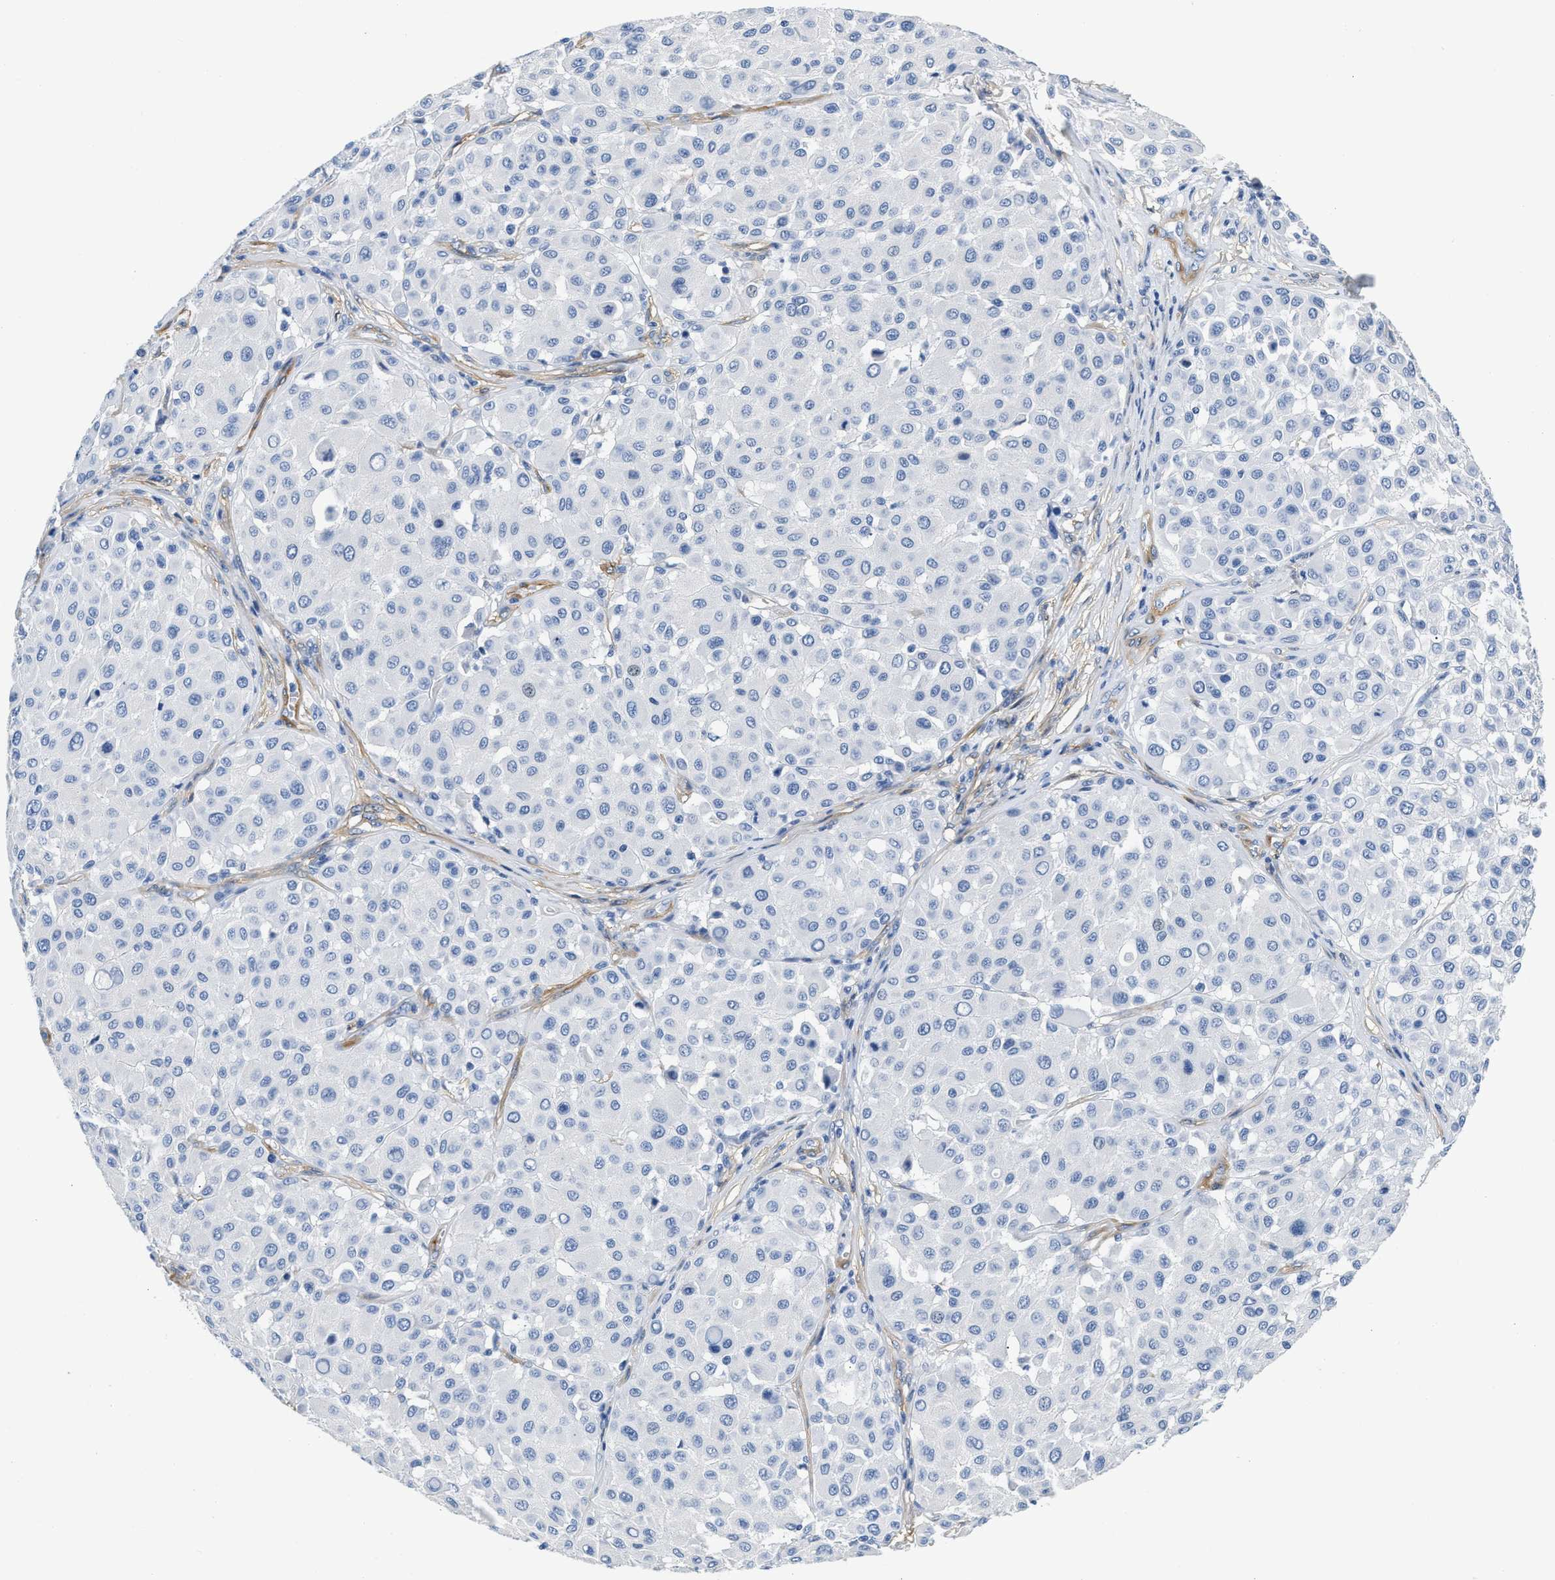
{"staining": {"intensity": "negative", "quantity": "none", "location": "none"}, "tissue": "melanoma", "cell_type": "Tumor cells", "image_type": "cancer", "snomed": [{"axis": "morphology", "description": "Malignant melanoma, Metastatic site"}, {"axis": "topography", "description": "Soft tissue"}], "caption": "The immunohistochemistry photomicrograph has no significant positivity in tumor cells of melanoma tissue. (DAB (3,3'-diaminobenzidine) immunohistochemistry (IHC), high magnification).", "gene": "PDGFRB", "patient": {"sex": "male", "age": 41}}